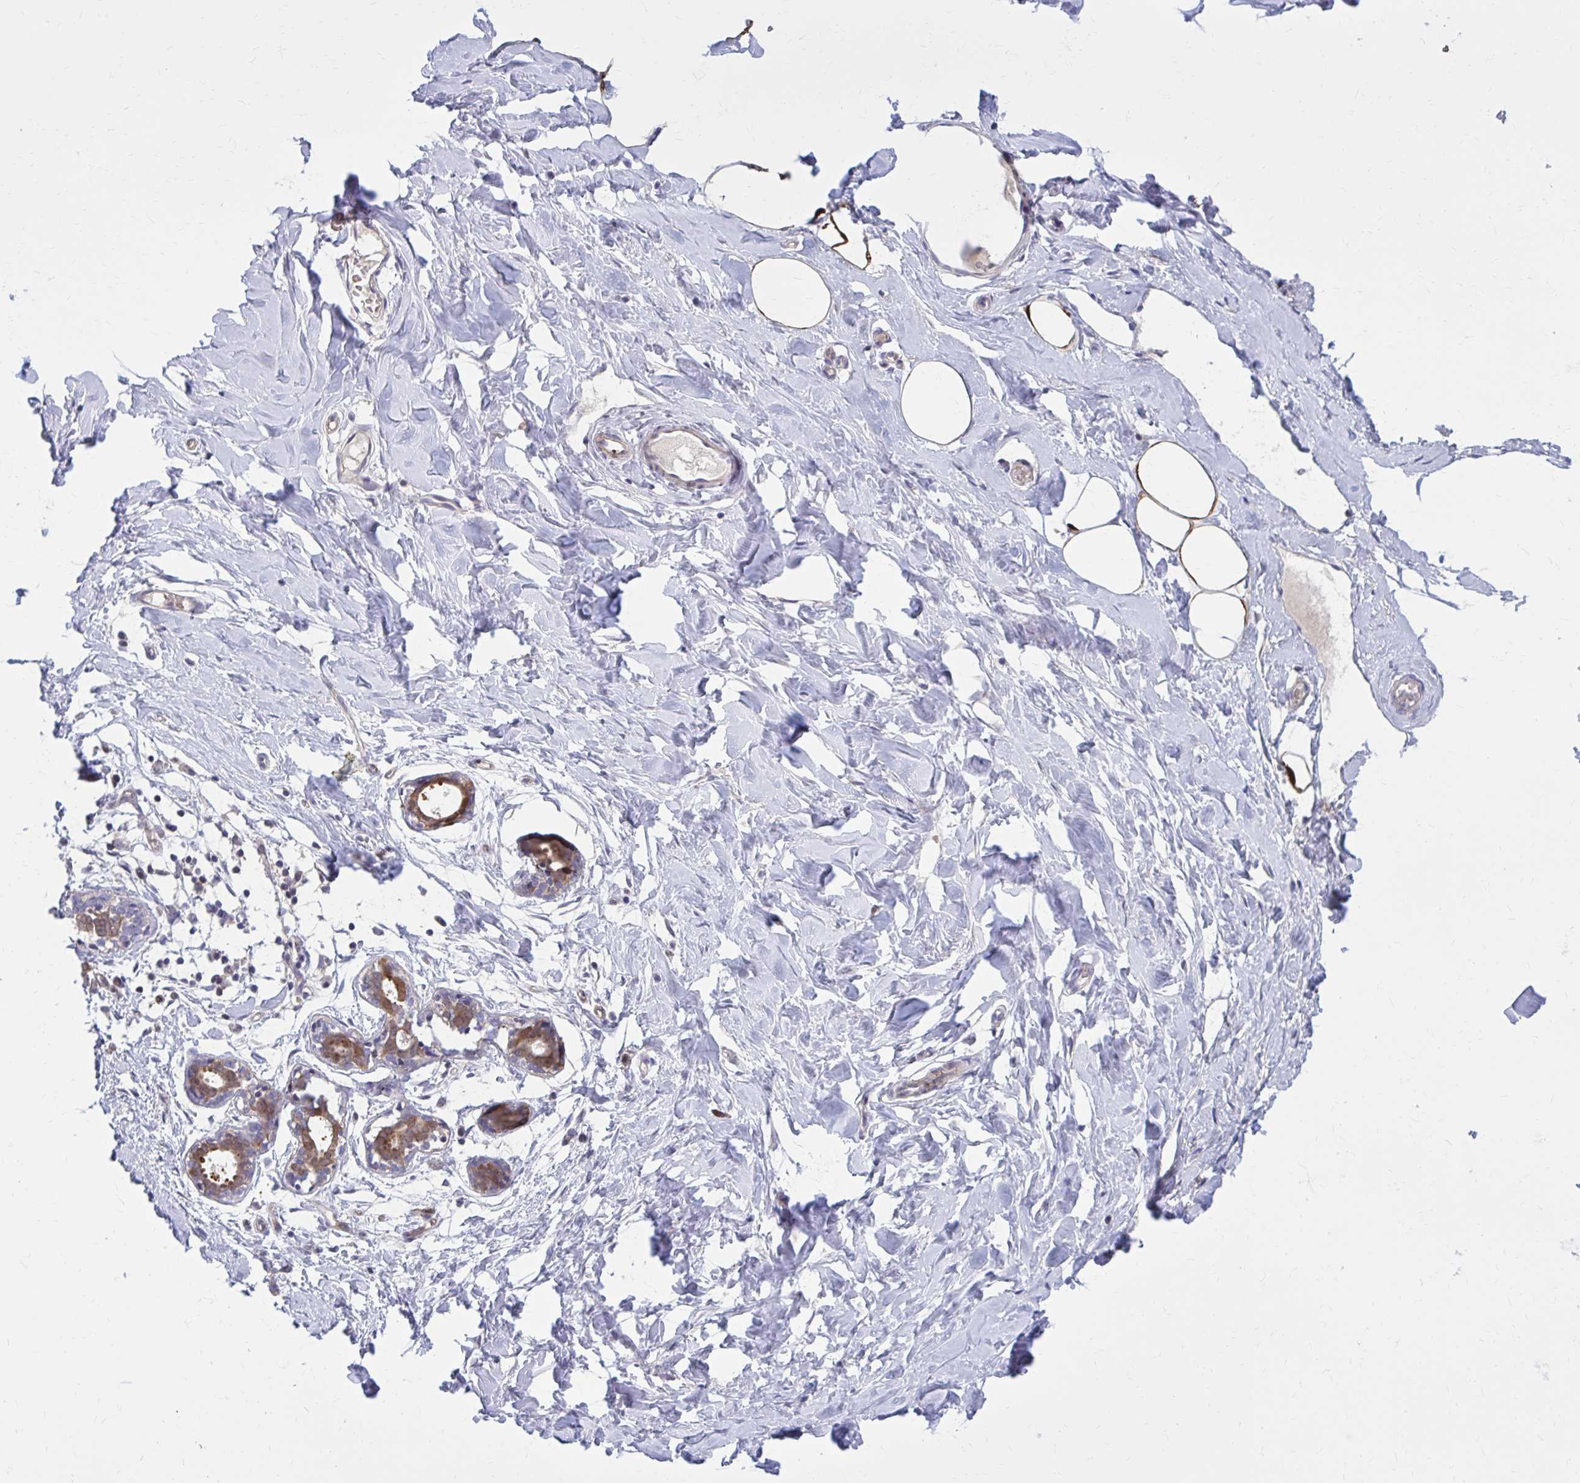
{"staining": {"intensity": "negative", "quantity": "none", "location": "none"}, "tissue": "breast", "cell_type": "Adipocytes", "image_type": "normal", "snomed": [{"axis": "morphology", "description": "Normal tissue, NOS"}, {"axis": "topography", "description": "Breast"}], "caption": "An IHC micrograph of unremarkable breast is shown. There is no staining in adipocytes of breast.", "gene": "DBI", "patient": {"sex": "female", "age": 27}}